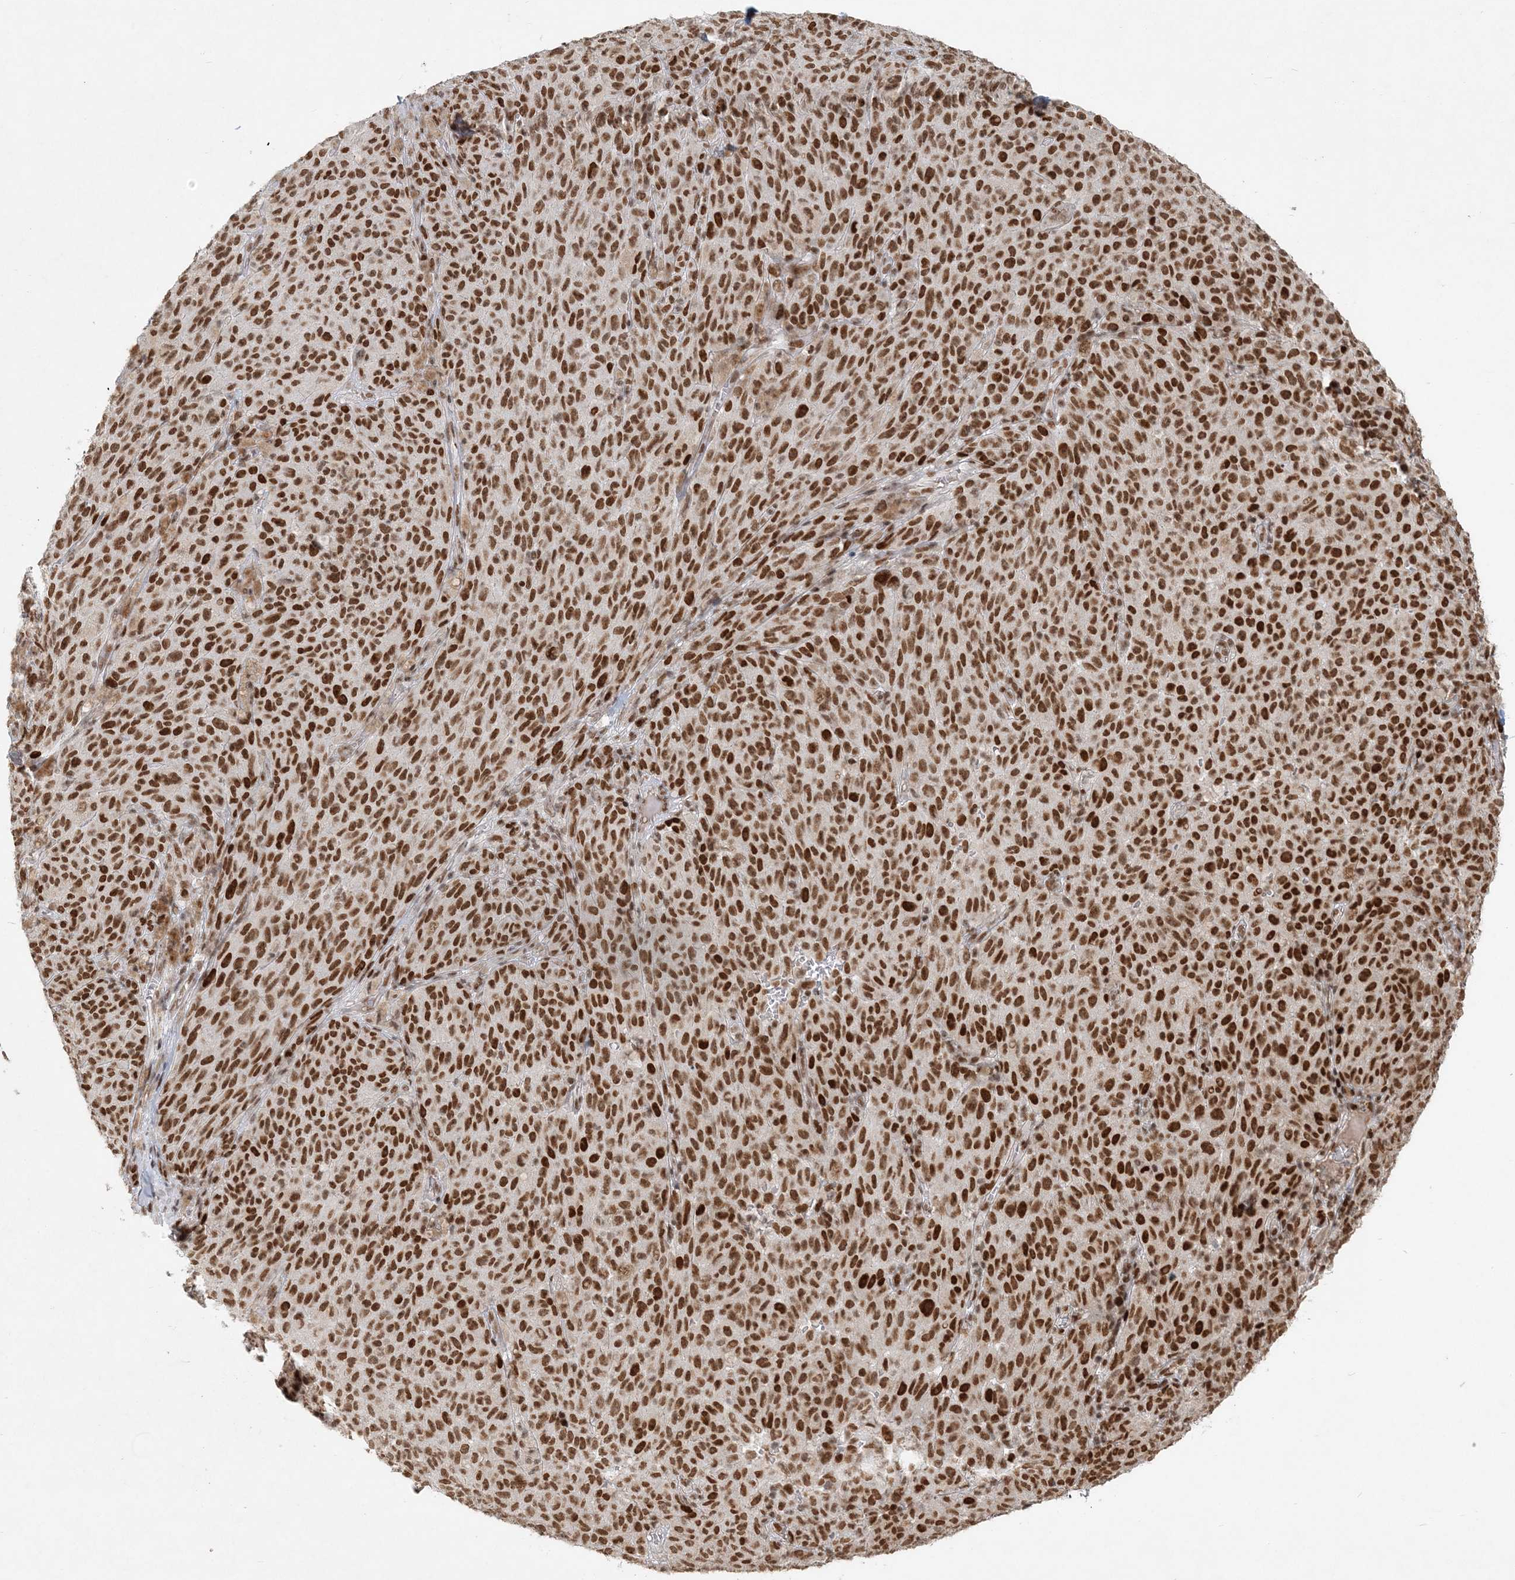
{"staining": {"intensity": "strong", "quantity": ">75%", "location": "nuclear"}, "tissue": "melanoma", "cell_type": "Tumor cells", "image_type": "cancer", "snomed": [{"axis": "morphology", "description": "Malignant melanoma, NOS"}, {"axis": "topography", "description": "Skin"}], "caption": "Immunohistochemical staining of melanoma shows strong nuclear protein positivity in approximately >75% of tumor cells.", "gene": "BAZ1B", "patient": {"sex": "female", "age": 82}}